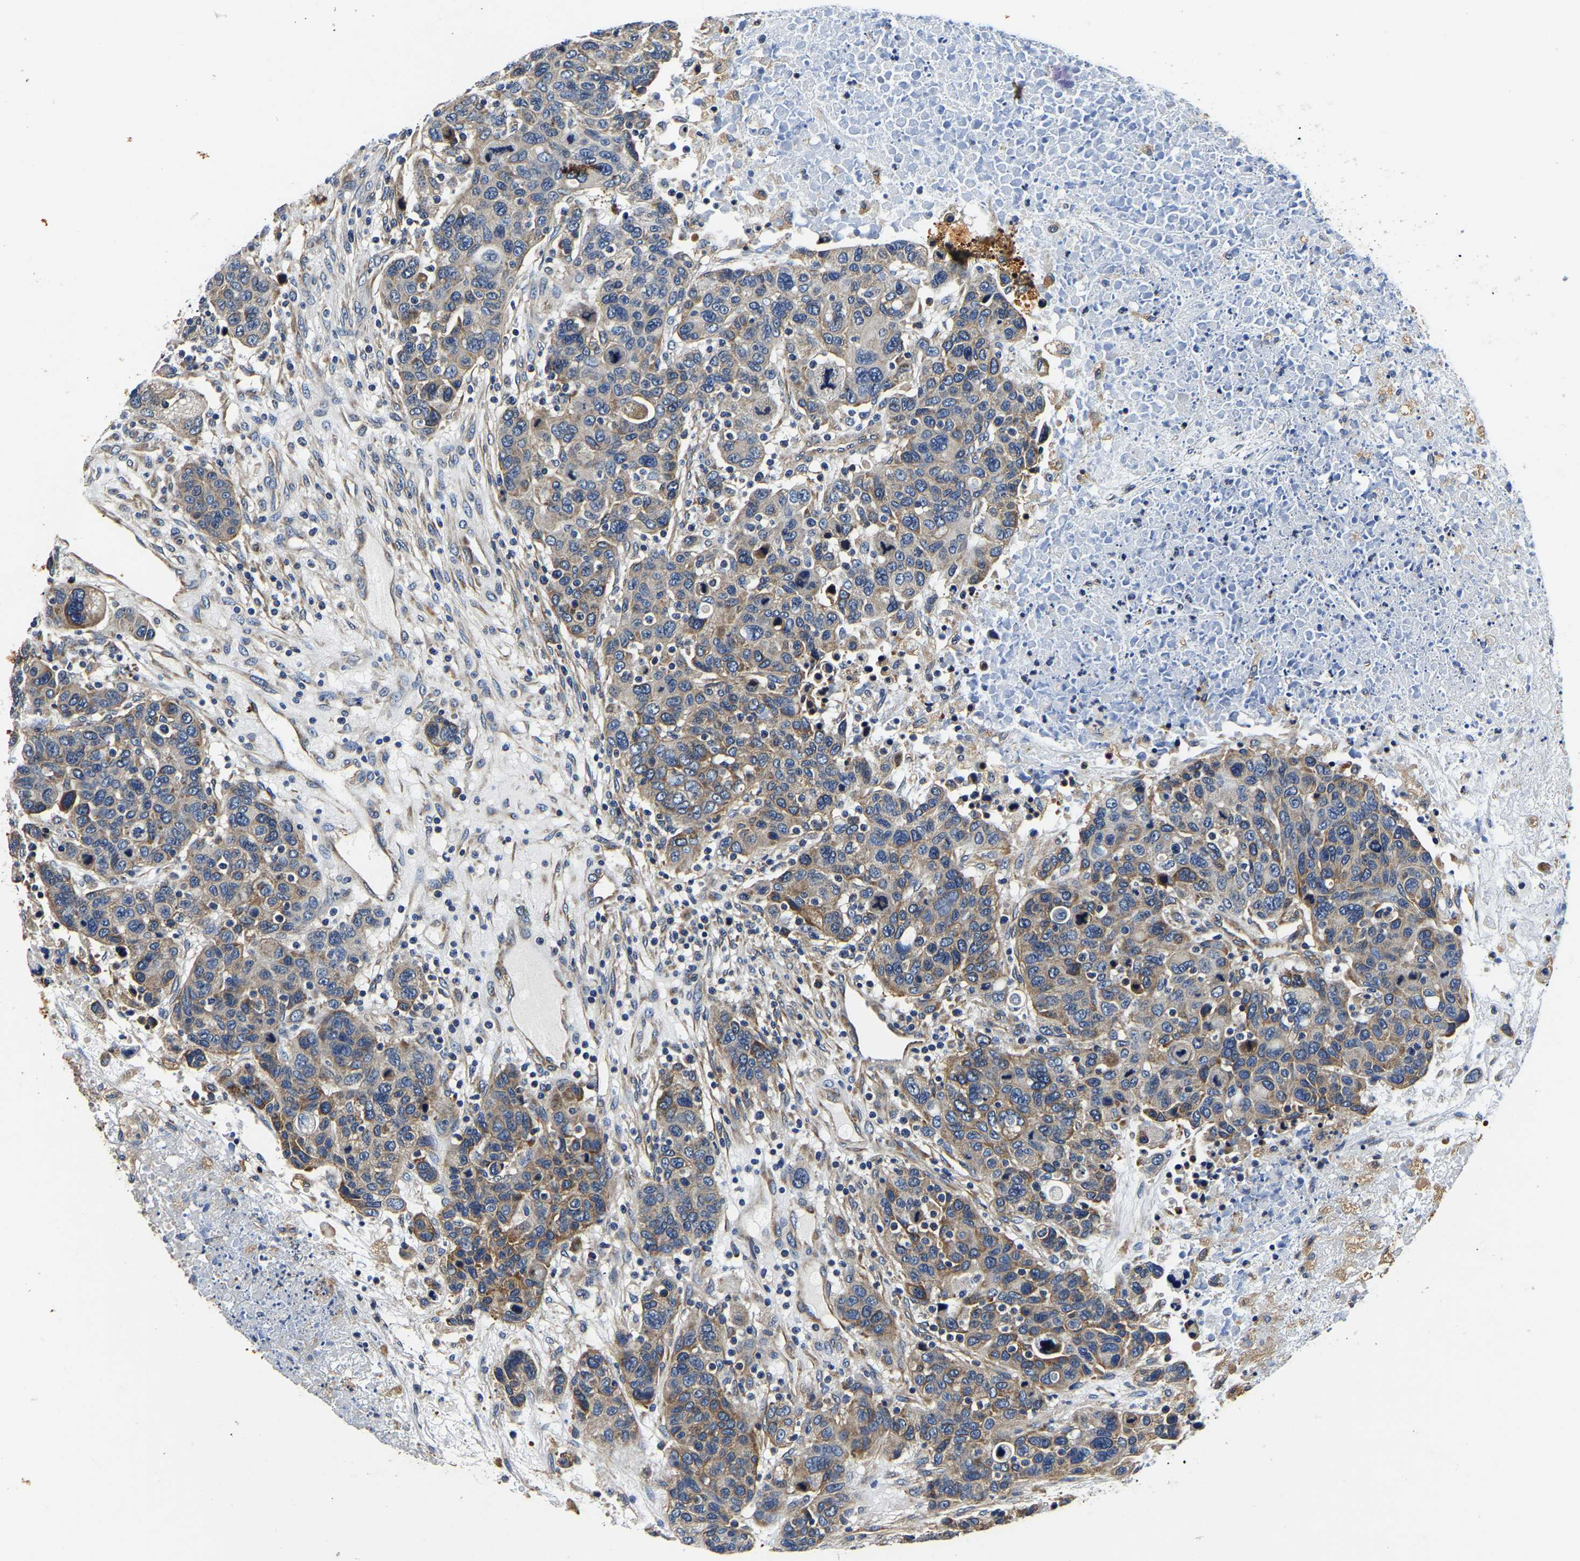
{"staining": {"intensity": "moderate", "quantity": ">75%", "location": "cytoplasmic/membranous"}, "tissue": "breast cancer", "cell_type": "Tumor cells", "image_type": "cancer", "snomed": [{"axis": "morphology", "description": "Duct carcinoma"}, {"axis": "topography", "description": "Breast"}], "caption": "Moderate cytoplasmic/membranous positivity is appreciated in approximately >75% of tumor cells in breast cancer (intraductal carcinoma).", "gene": "KCTD17", "patient": {"sex": "female", "age": 37}}